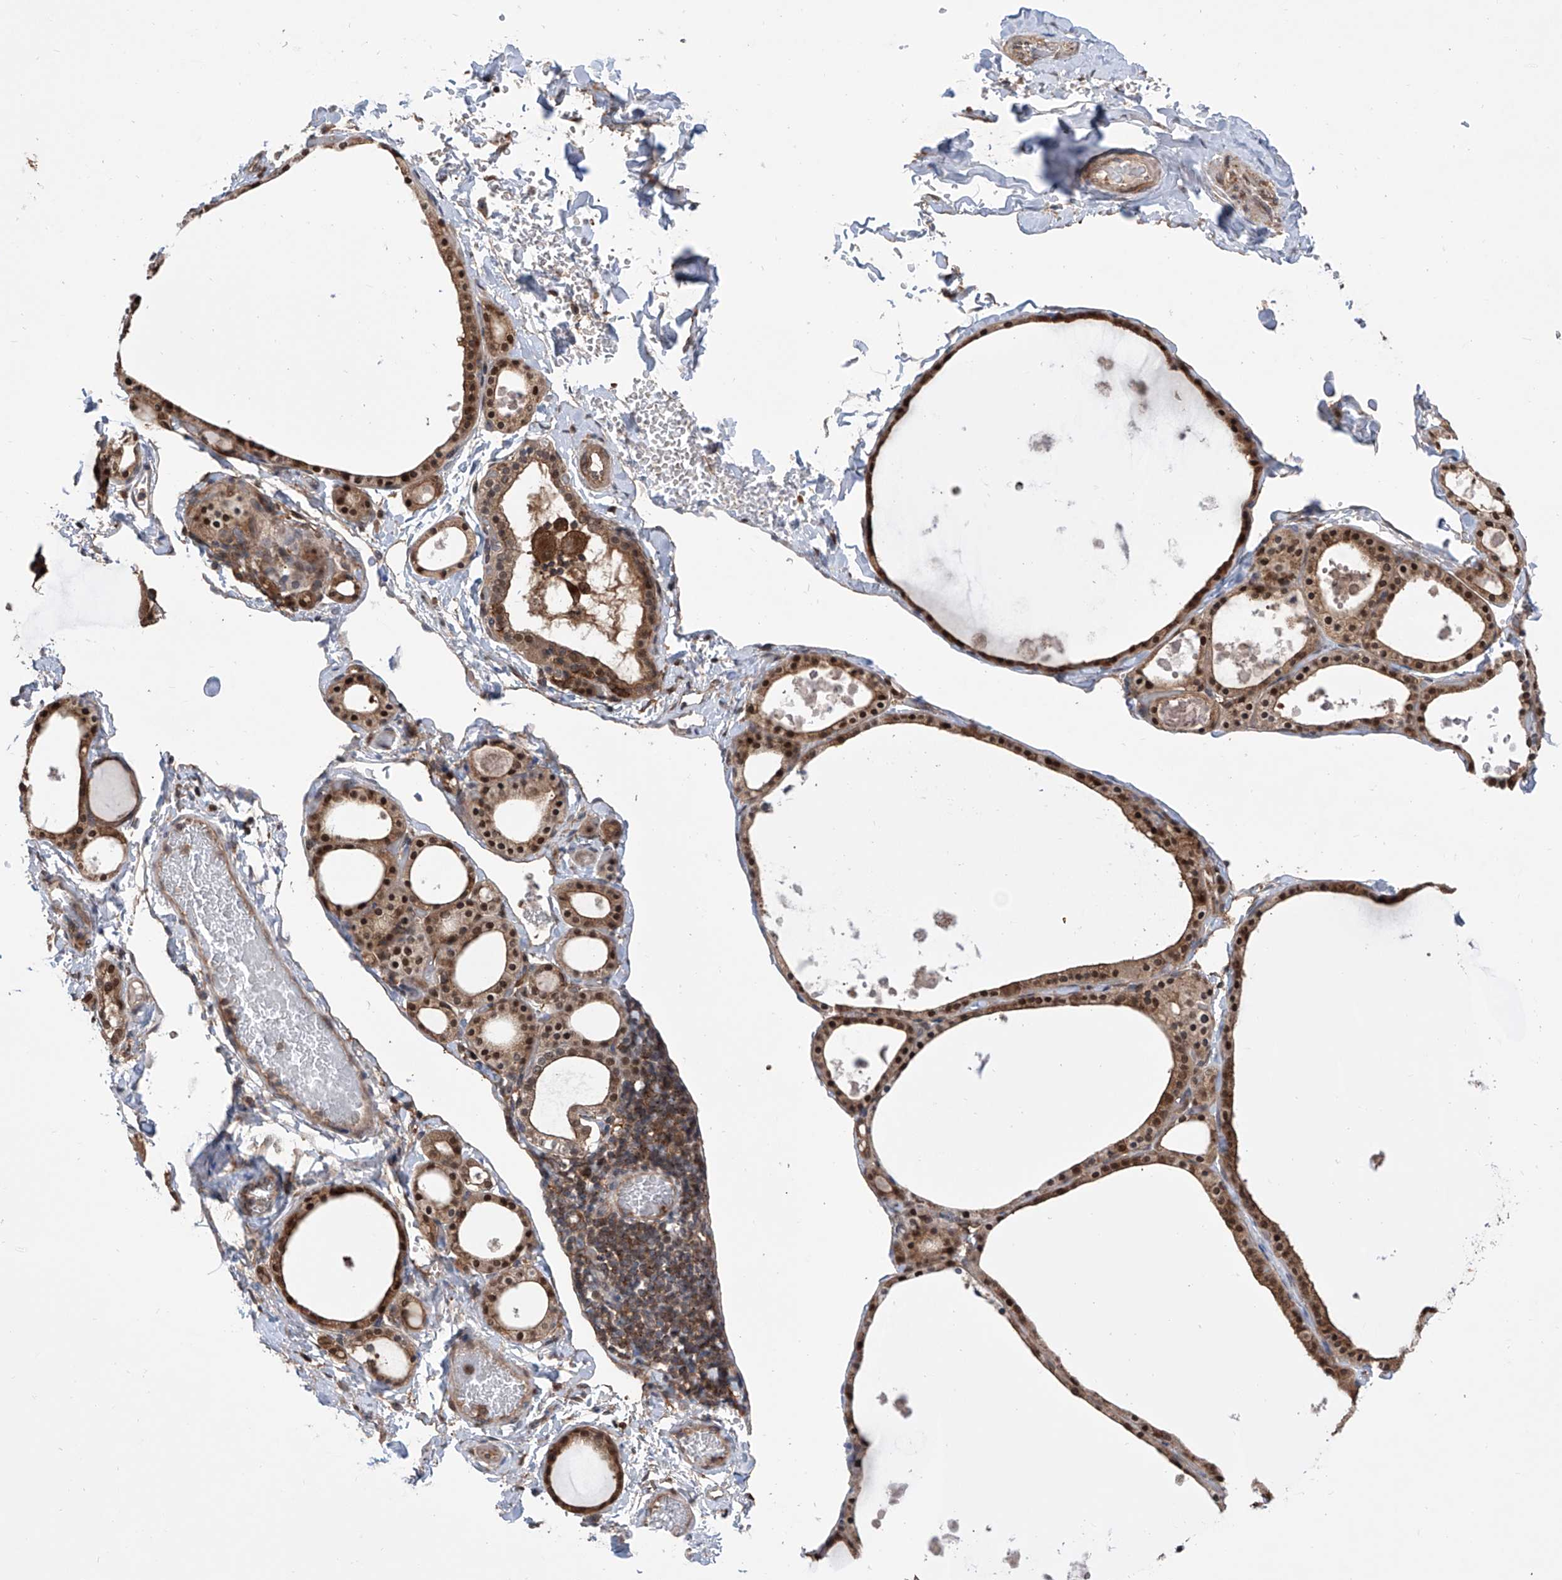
{"staining": {"intensity": "moderate", "quantity": ">75%", "location": "cytoplasmic/membranous,nuclear"}, "tissue": "thyroid gland", "cell_type": "Glandular cells", "image_type": "normal", "snomed": [{"axis": "morphology", "description": "Normal tissue, NOS"}, {"axis": "topography", "description": "Thyroid gland"}], "caption": "About >75% of glandular cells in normal human thyroid gland display moderate cytoplasmic/membranous,nuclear protein expression as visualized by brown immunohistochemical staining.", "gene": "HOXC8", "patient": {"sex": "male", "age": 56}}